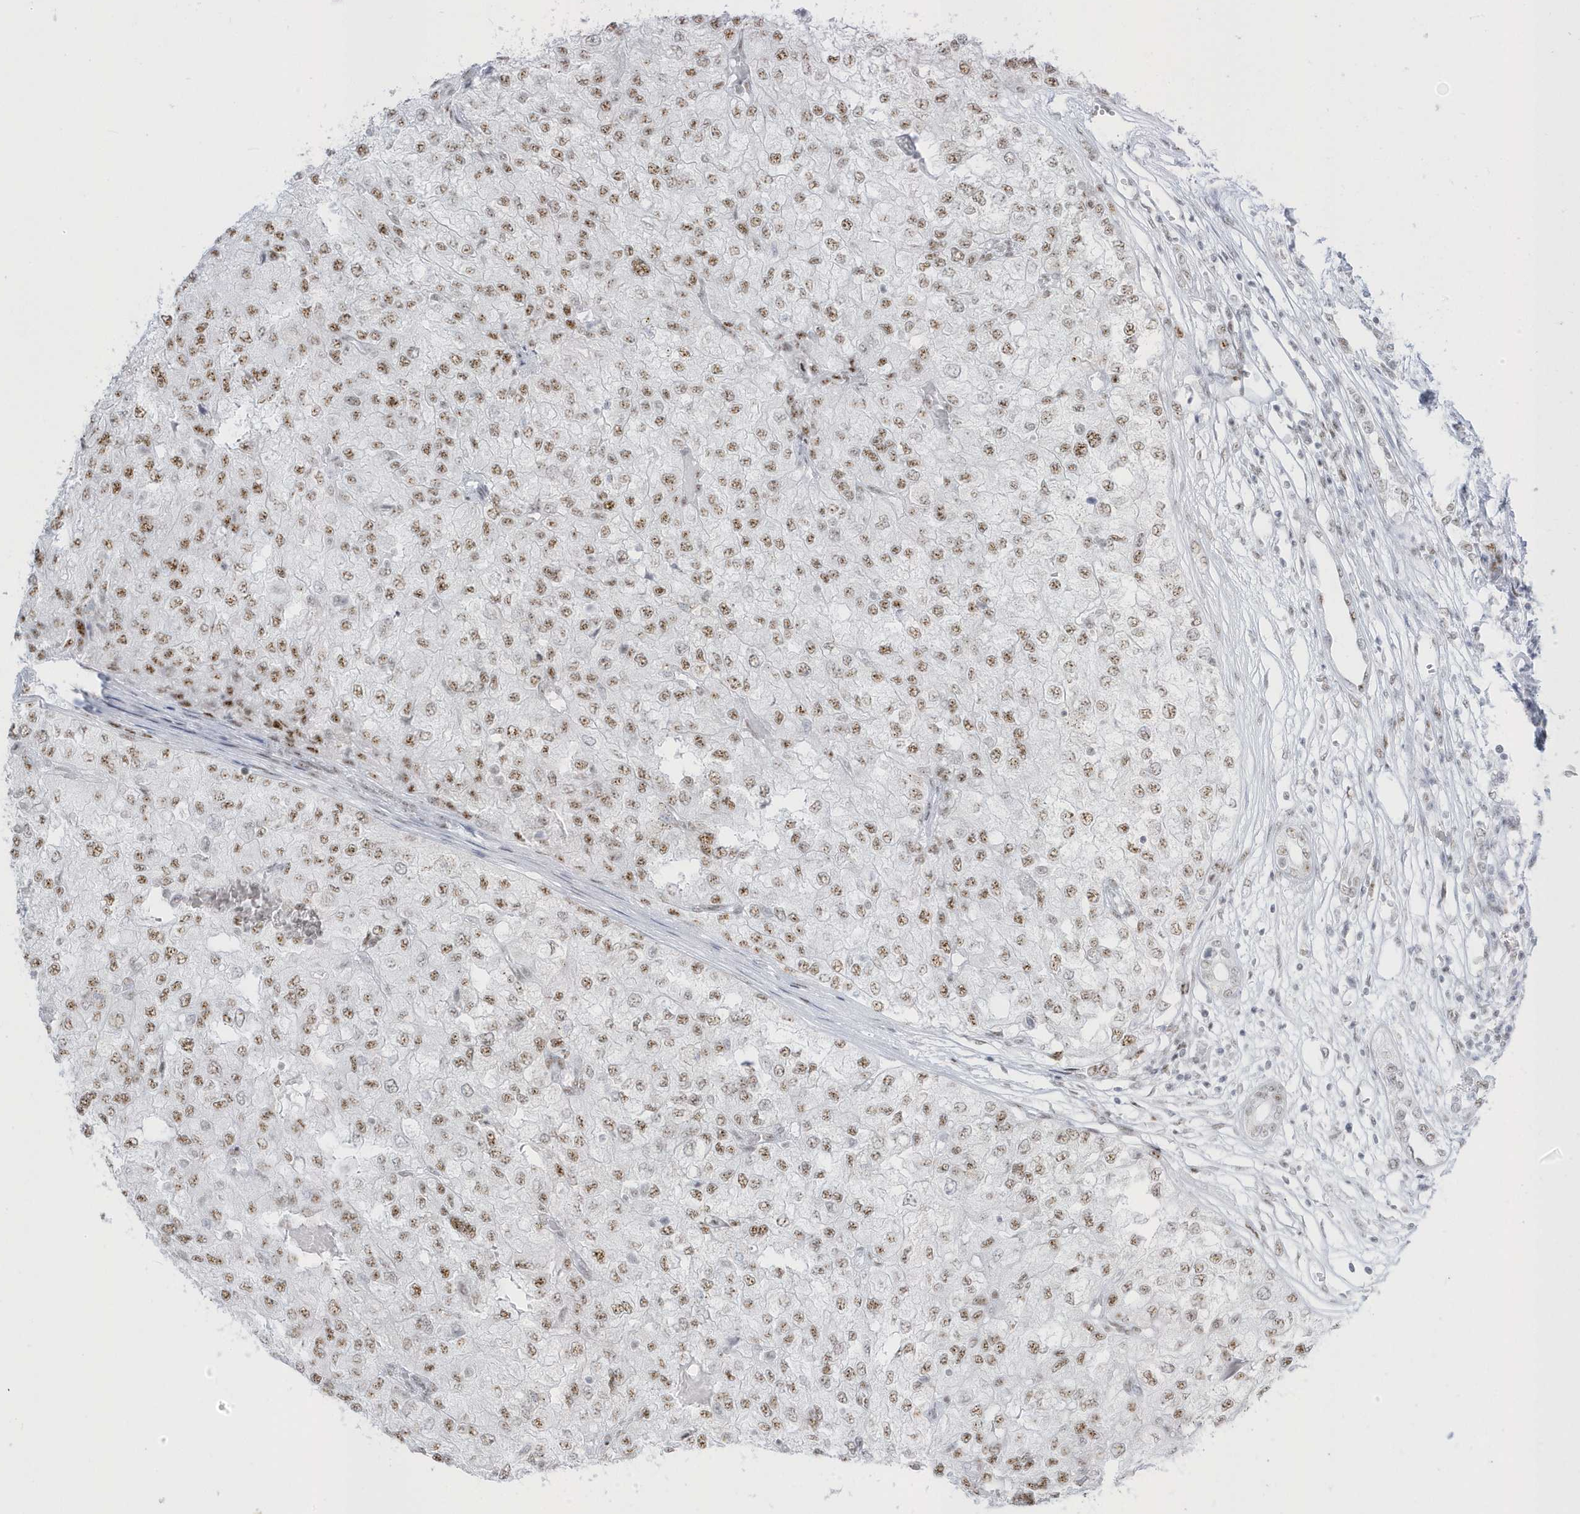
{"staining": {"intensity": "moderate", "quantity": ">75%", "location": "nuclear"}, "tissue": "renal cancer", "cell_type": "Tumor cells", "image_type": "cancer", "snomed": [{"axis": "morphology", "description": "Adenocarcinoma, NOS"}, {"axis": "topography", "description": "Kidney"}], "caption": "Immunohistochemical staining of human adenocarcinoma (renal) shows medium levels of moderate nuclear protein expression in about >75% of tumor cells. (Stains: DAB (3,3'-diaminobenzidine) in brown, nuclei in blue, Microscopy: brightfield microscopy at high magnification).", "gene": "PLEKHN1", "patient": {"sex": "female", "age": 54}}